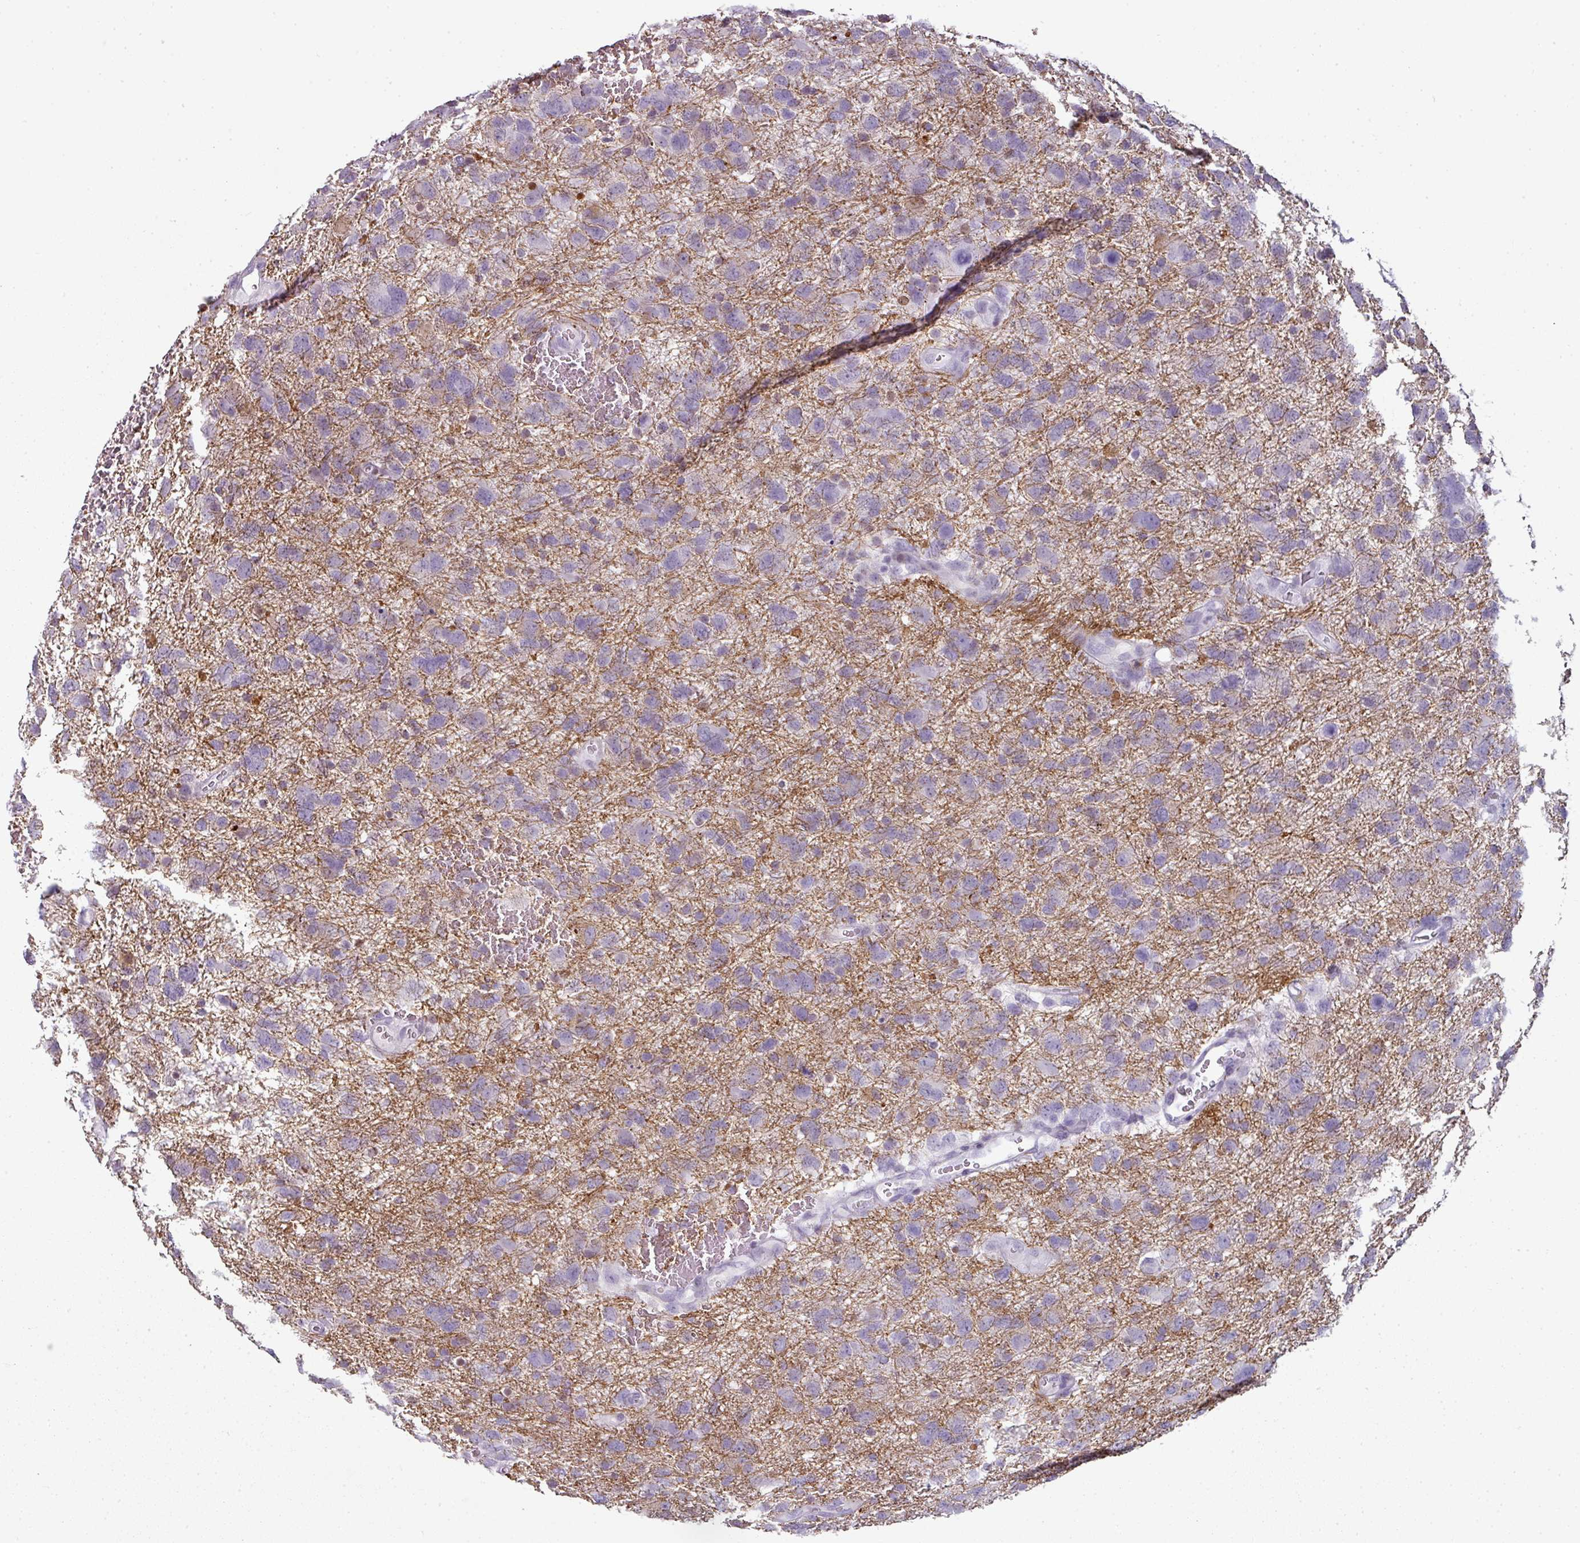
{"staining": {"intensity": "negative", "quantity": "none", "location": "none"}, "tissue": "glioma", "cell_type": "Tumor cells", "image_type": "cancer", "snomed": [{"axis": "morphology", "description": "Glioma, malignant, High grade"}, {"axis": "topography", "description": "Brain"}], "caption": "Human malignant glioma (high-grade) stained for a protein using immunohistochemistry demonstrates no expression in tumor cells.", "gene": "SYT8", "patient": {"sex": "male", "age": 61}}